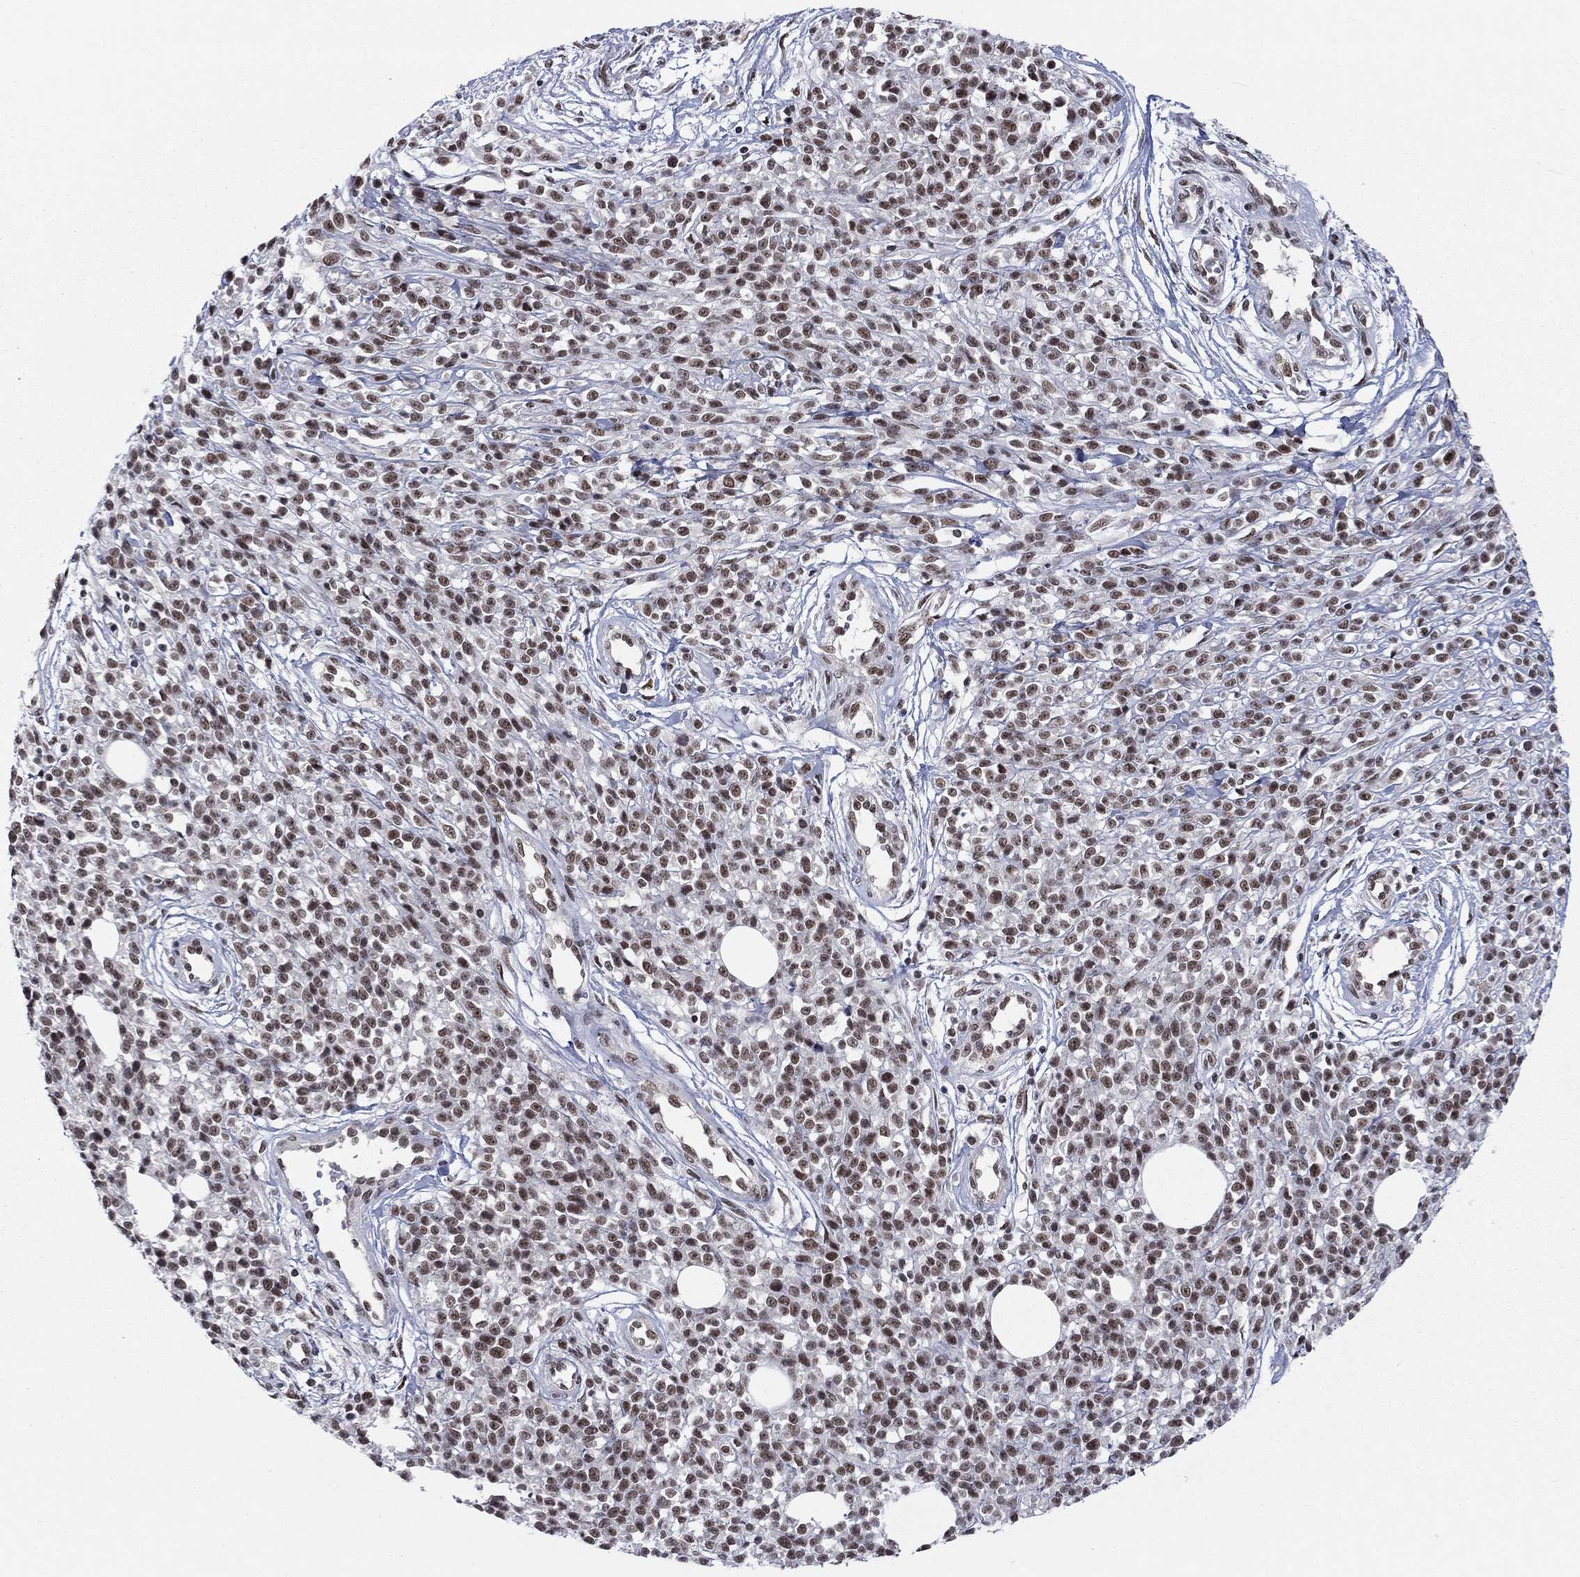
{"staining": {"intensity": "moderate", "quantity": ">75%", "location": "nuclear"}, "tissue": "melanoma", "cell_type": "Tumor cells", "image_type": "cancer", "snomed": [{"axis": "morphology", "description": "Malignant melanoma, NOS"}, {"axis": "topography", "description": "Skin"}, {"axis": "topography", "description": "Skin of trunk"}], "caption": "This image reveals melanoma stained with IHC to label a protein in brown. The nuclear of tumor cells show moderate positivity for the protein. Nuclei are counter-stained blue.", "gene": "FYTTD1", "patient": {"sex": "male", "age": 74}}